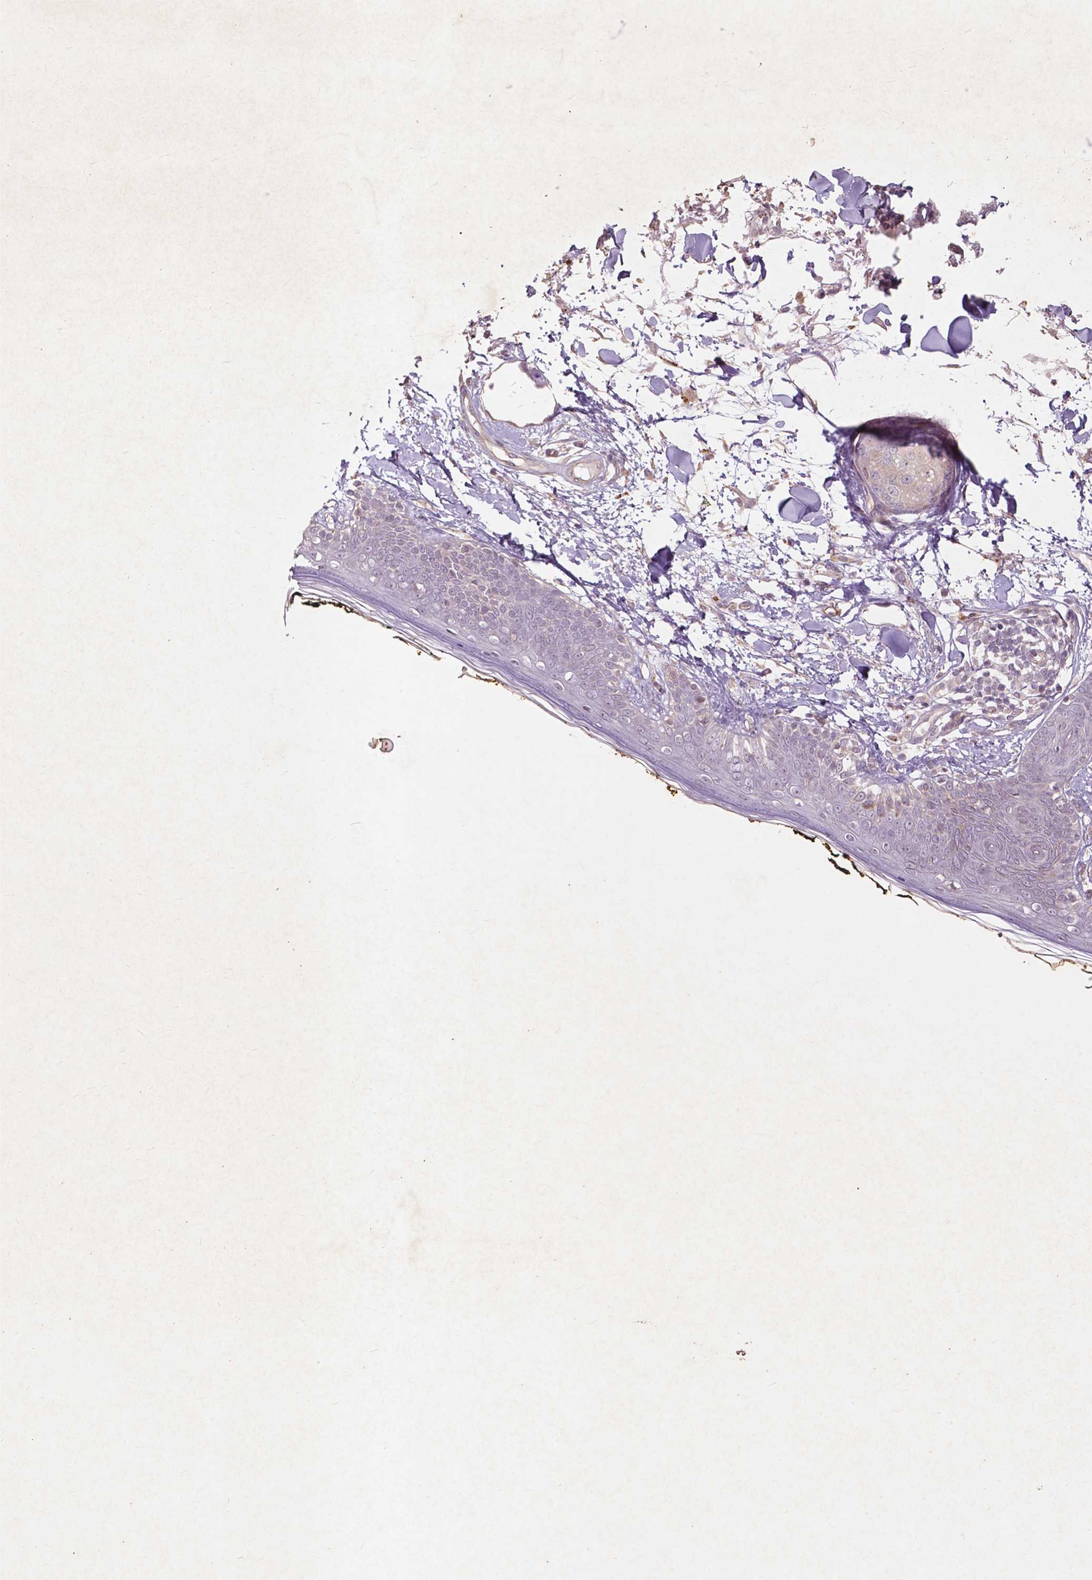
{"staining": {"intensity": "weak", "quantity": "25%-75%", "location": "cytoplasmic/membranous"}, "tissue": "skin", "cell_type": "Fibroblasts", "image_type": "normal", "snomed": [{"axis": "morphology", "description": "Normal tissue, NOS"}, {"axis": "topography", "description": "Skin"}], "caption": "Skin stained with IHC demonstrates weak cytoplasmic/membranous positivity in about 25%-75% of fibroblasts.", "gene": "RFPL4B", "patient": {"sex": "male", "age": 76}}